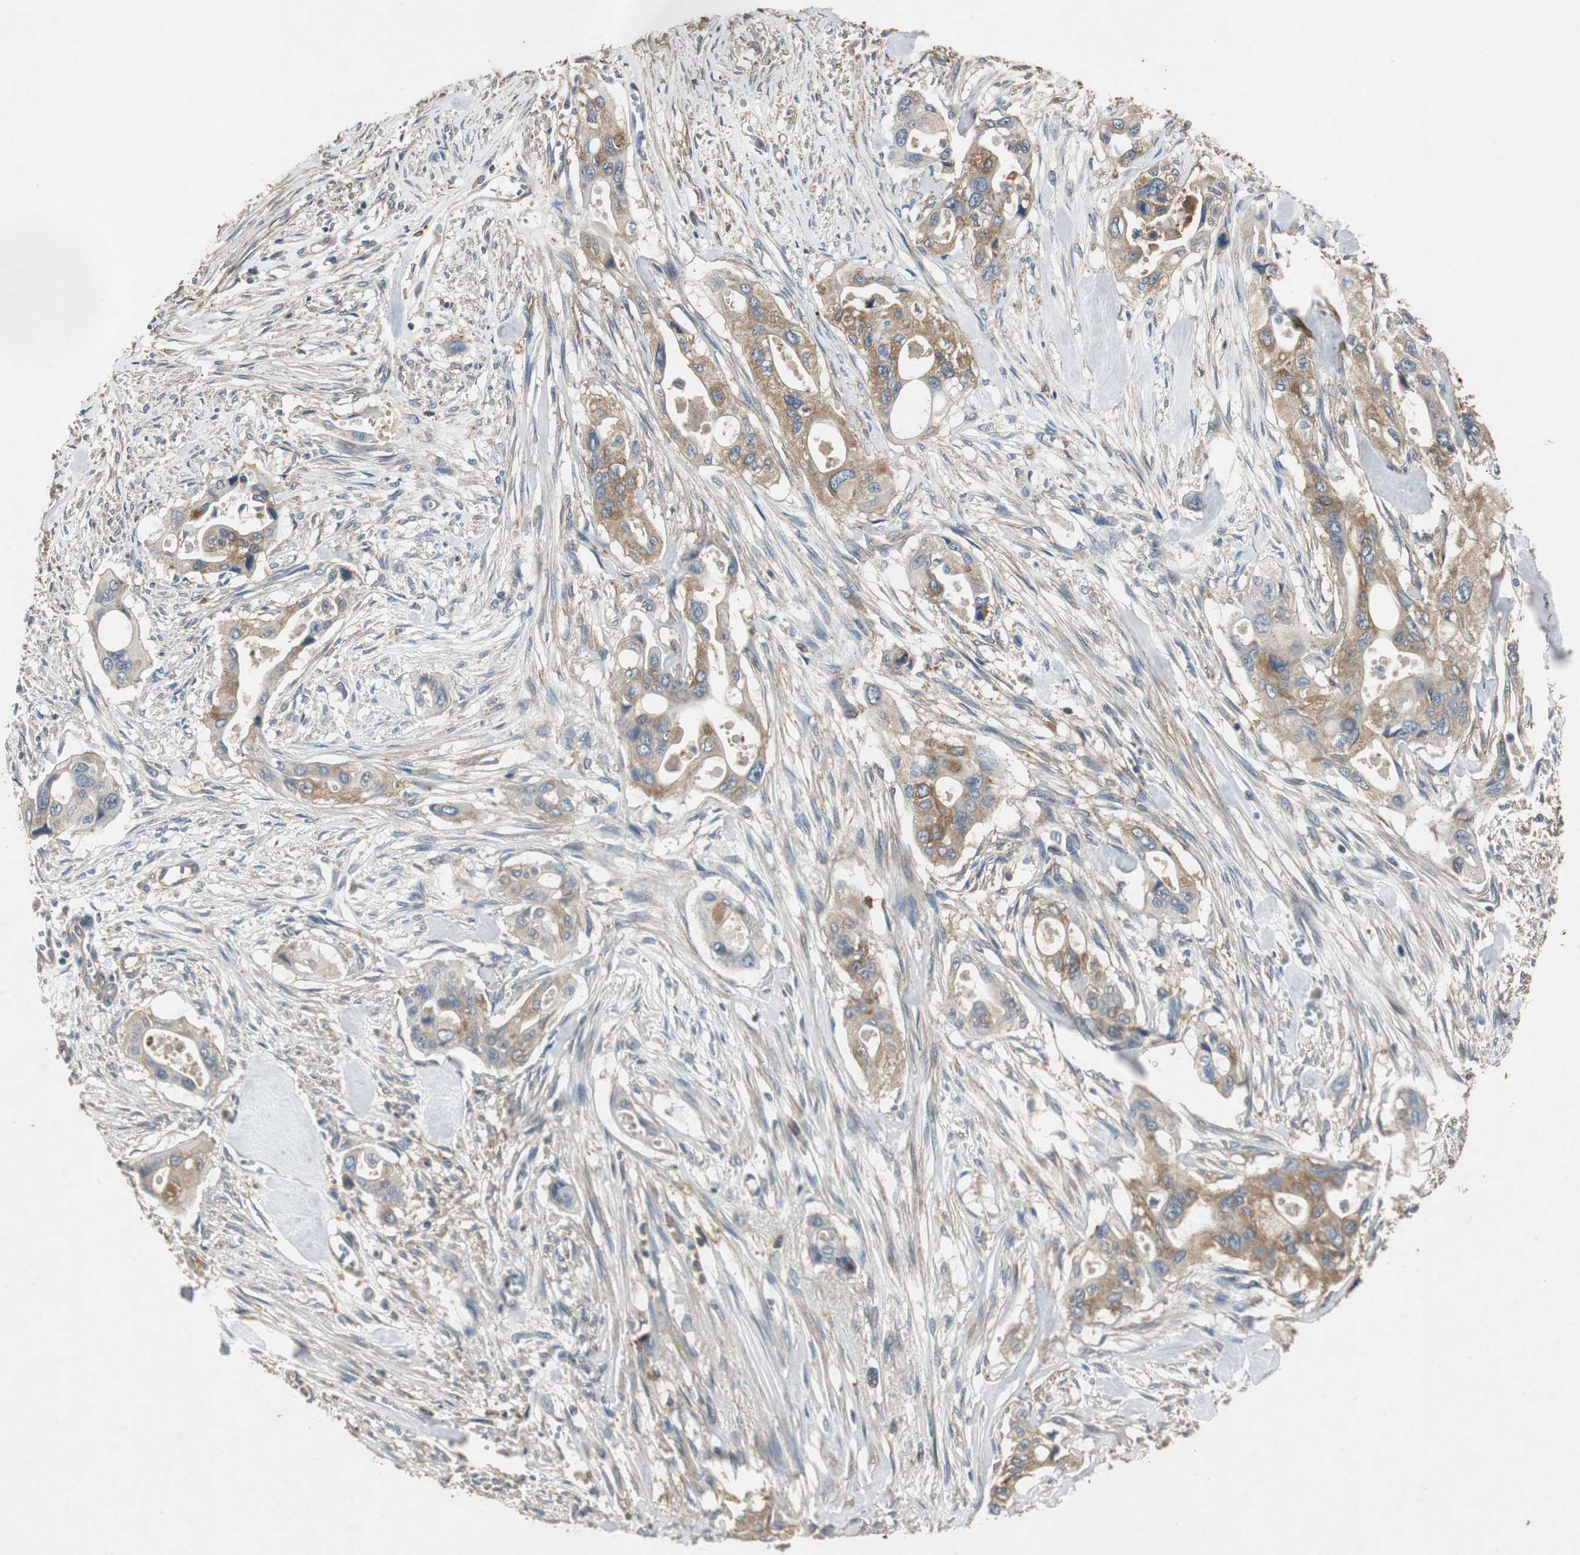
{"staining": {"intensity": "weak", "quantity": "25%-75%", "location": "cytoplasmic/membranous"}, "tissue": "pancreatic cancer", "cell_type": "Tumor cells", "image_type": "cancer", "snomed": [{"axis": "morphology", "description": "Adenocarcinoma, NOS"}, {"axis": "topography", "description": "Pancreas"}], "caption": "Immunohistochemistry (IHC) photomicrograph of neoplastic tissue: adenocarcinoma (pancreatic) stained using immunohistochemistry (IHC) demonstrates low levels of weak protein expression localized specifically in the cytoplasmic/membranous of tumor cells, appearing as a cytoplasmic/membranous brown color.", "gene": "TNFRSF14", "patient": {"sex": "male", "age": 77}}